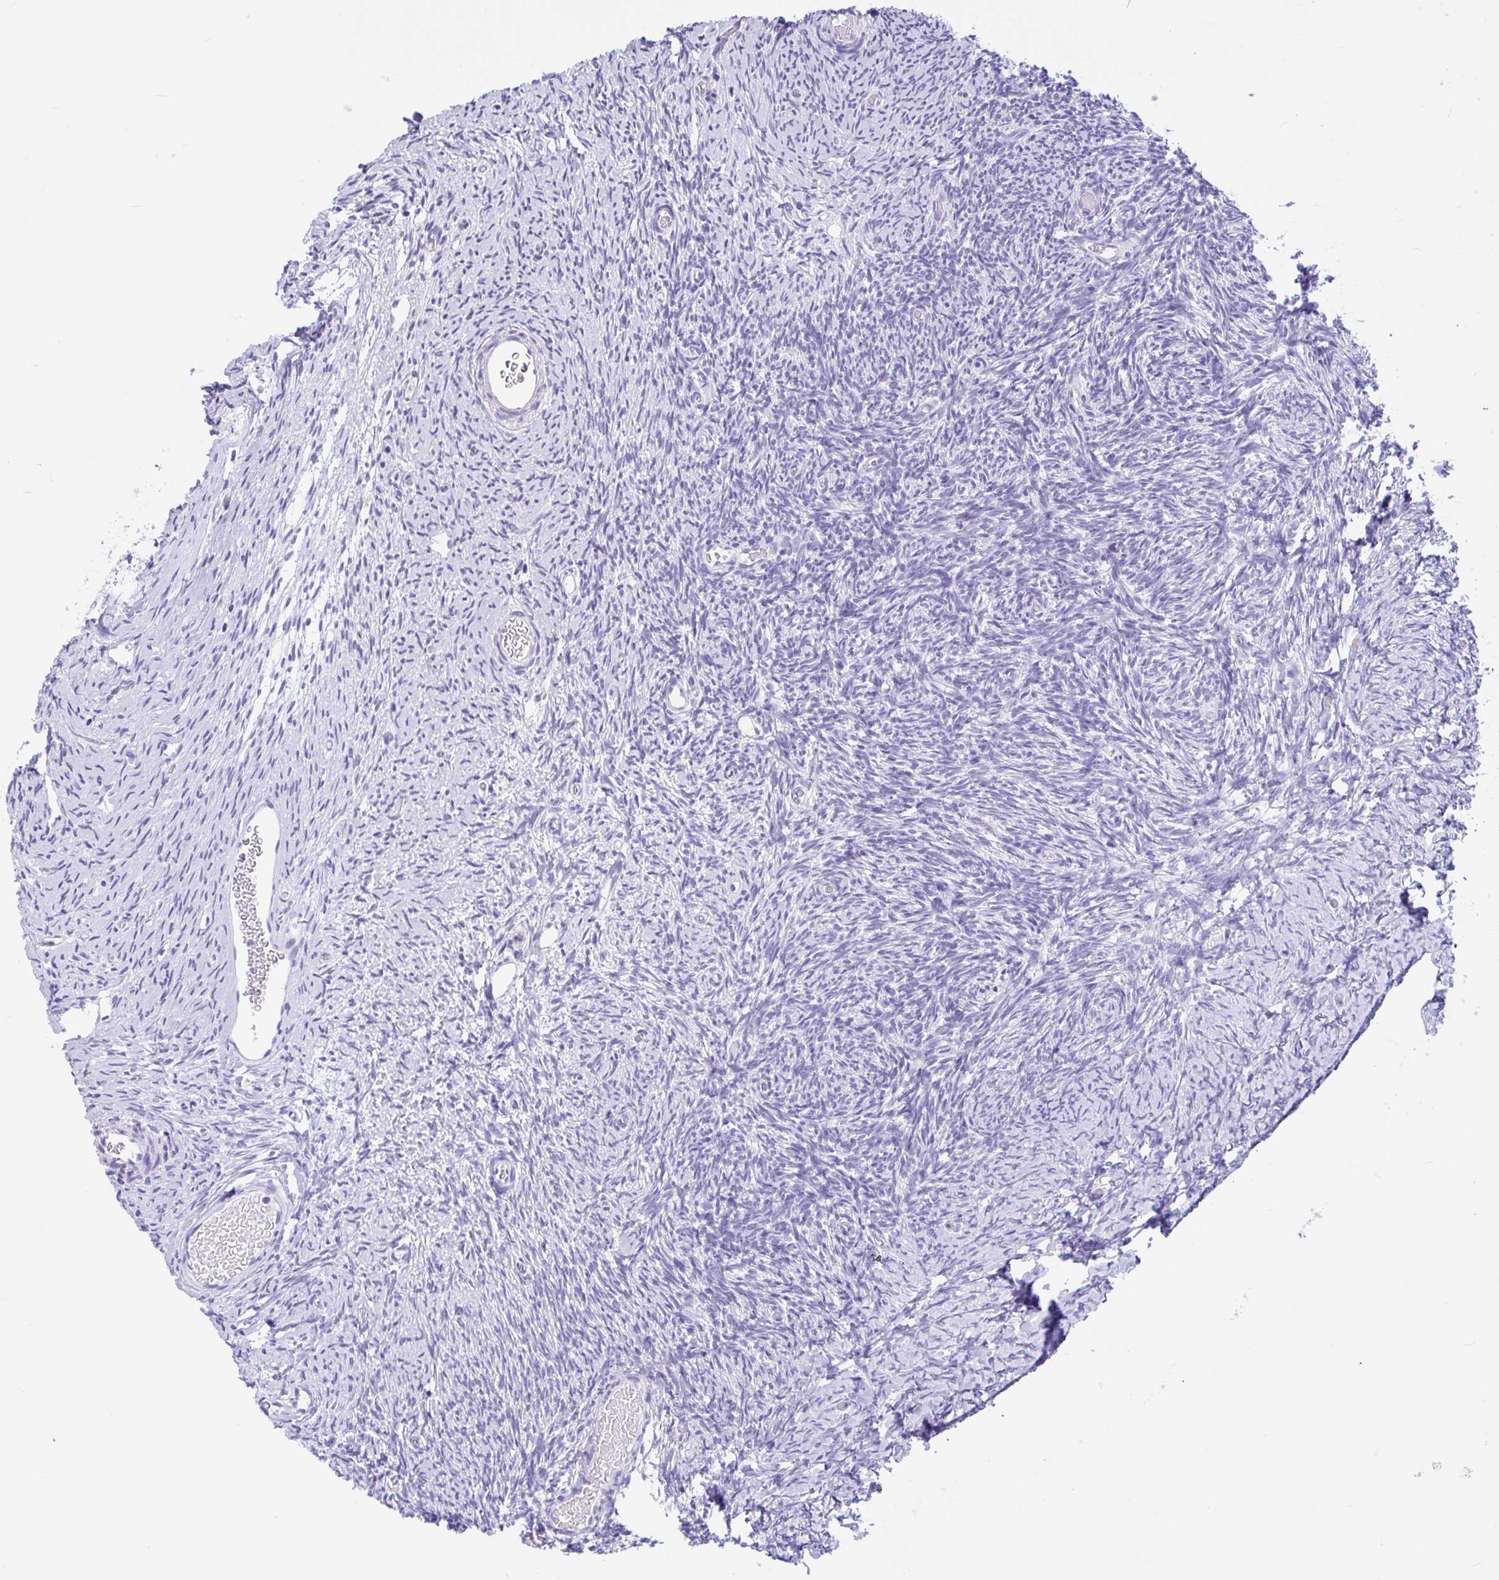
{"staining": {"intensity": "negative", "quantity": "none", "location": "none"}, "tissue": "ovary", "cell_type": "Follicle cells", "image_type": "normal", "snomed": [{"axis": "morphology", "description": "Normal tissue, NOS"}, {"axis": "topography", "description": "Ovary"}], "caption": "Immunohistochemistry photomicrograph of unremarkable ovary: human ovary stained with DAB reveals no significant protein positivity in follicle cells.", "gene": "ZNF319", "patient": {"sex": "female", "age": 39}}